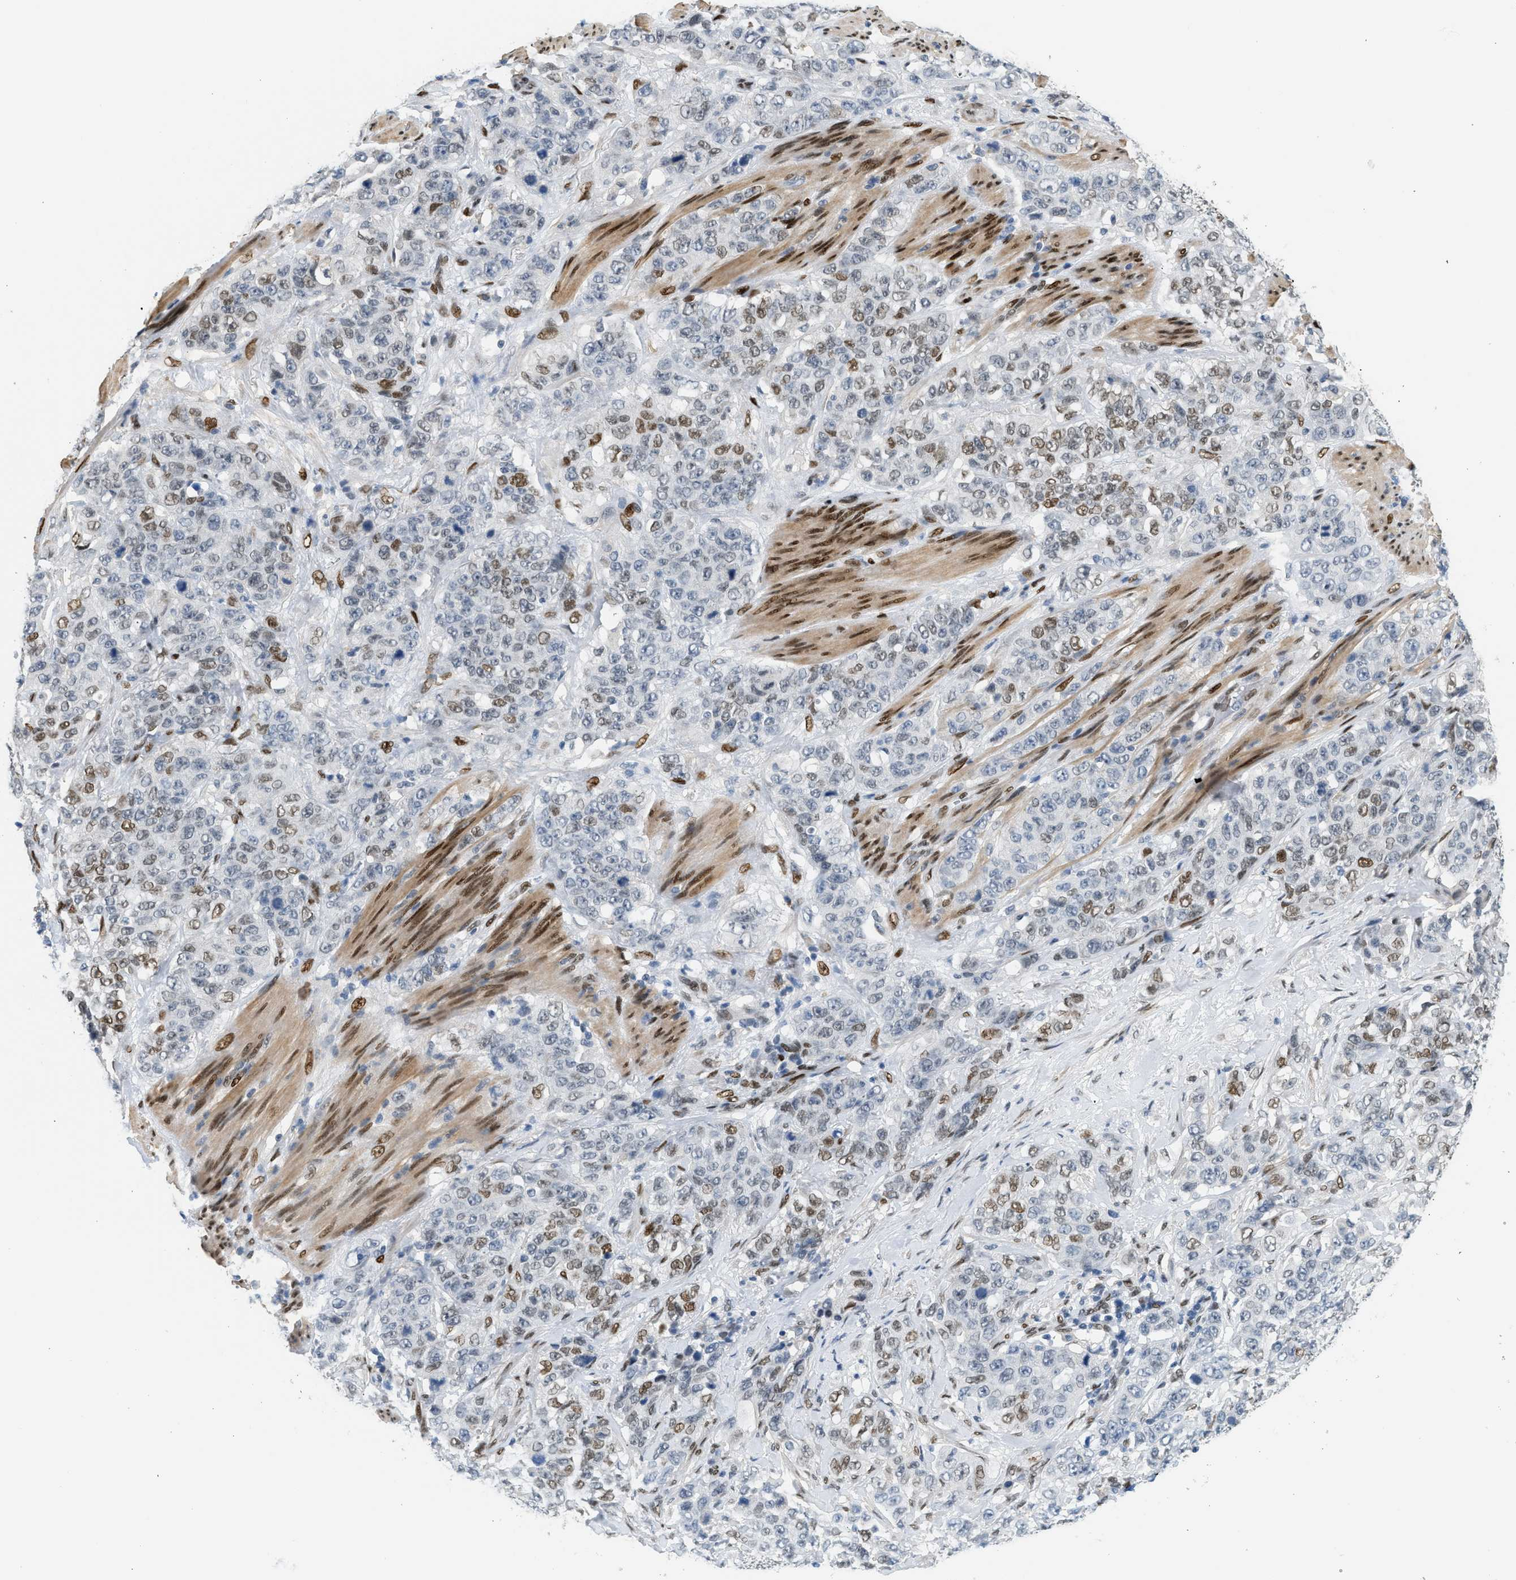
{"staining": {"intensity": "moderate", "quantity": "25%-75%", "location": "nuclear"}, "tissue": "stomach cancer", "cell_type": "Tumor cells", "image_type": "cancer", "snomed": [{"axis": "morphology", "description": "Adenocarcinoma, NOS"}, {"axis": "topography", "description": "Stomach"}], "caption": "IHC (DAB (3,3'-diaminobenzidine)) staining of stomach cancer (adenocarcinoma) shows moderate nuclear protein staining in approximately 25%-75% of tumor cells. (Brightfield microscopy of DAB IHC at high magnification).", "gene": "ZBTB20", "patient": {"sex": "male", "age": 48}}